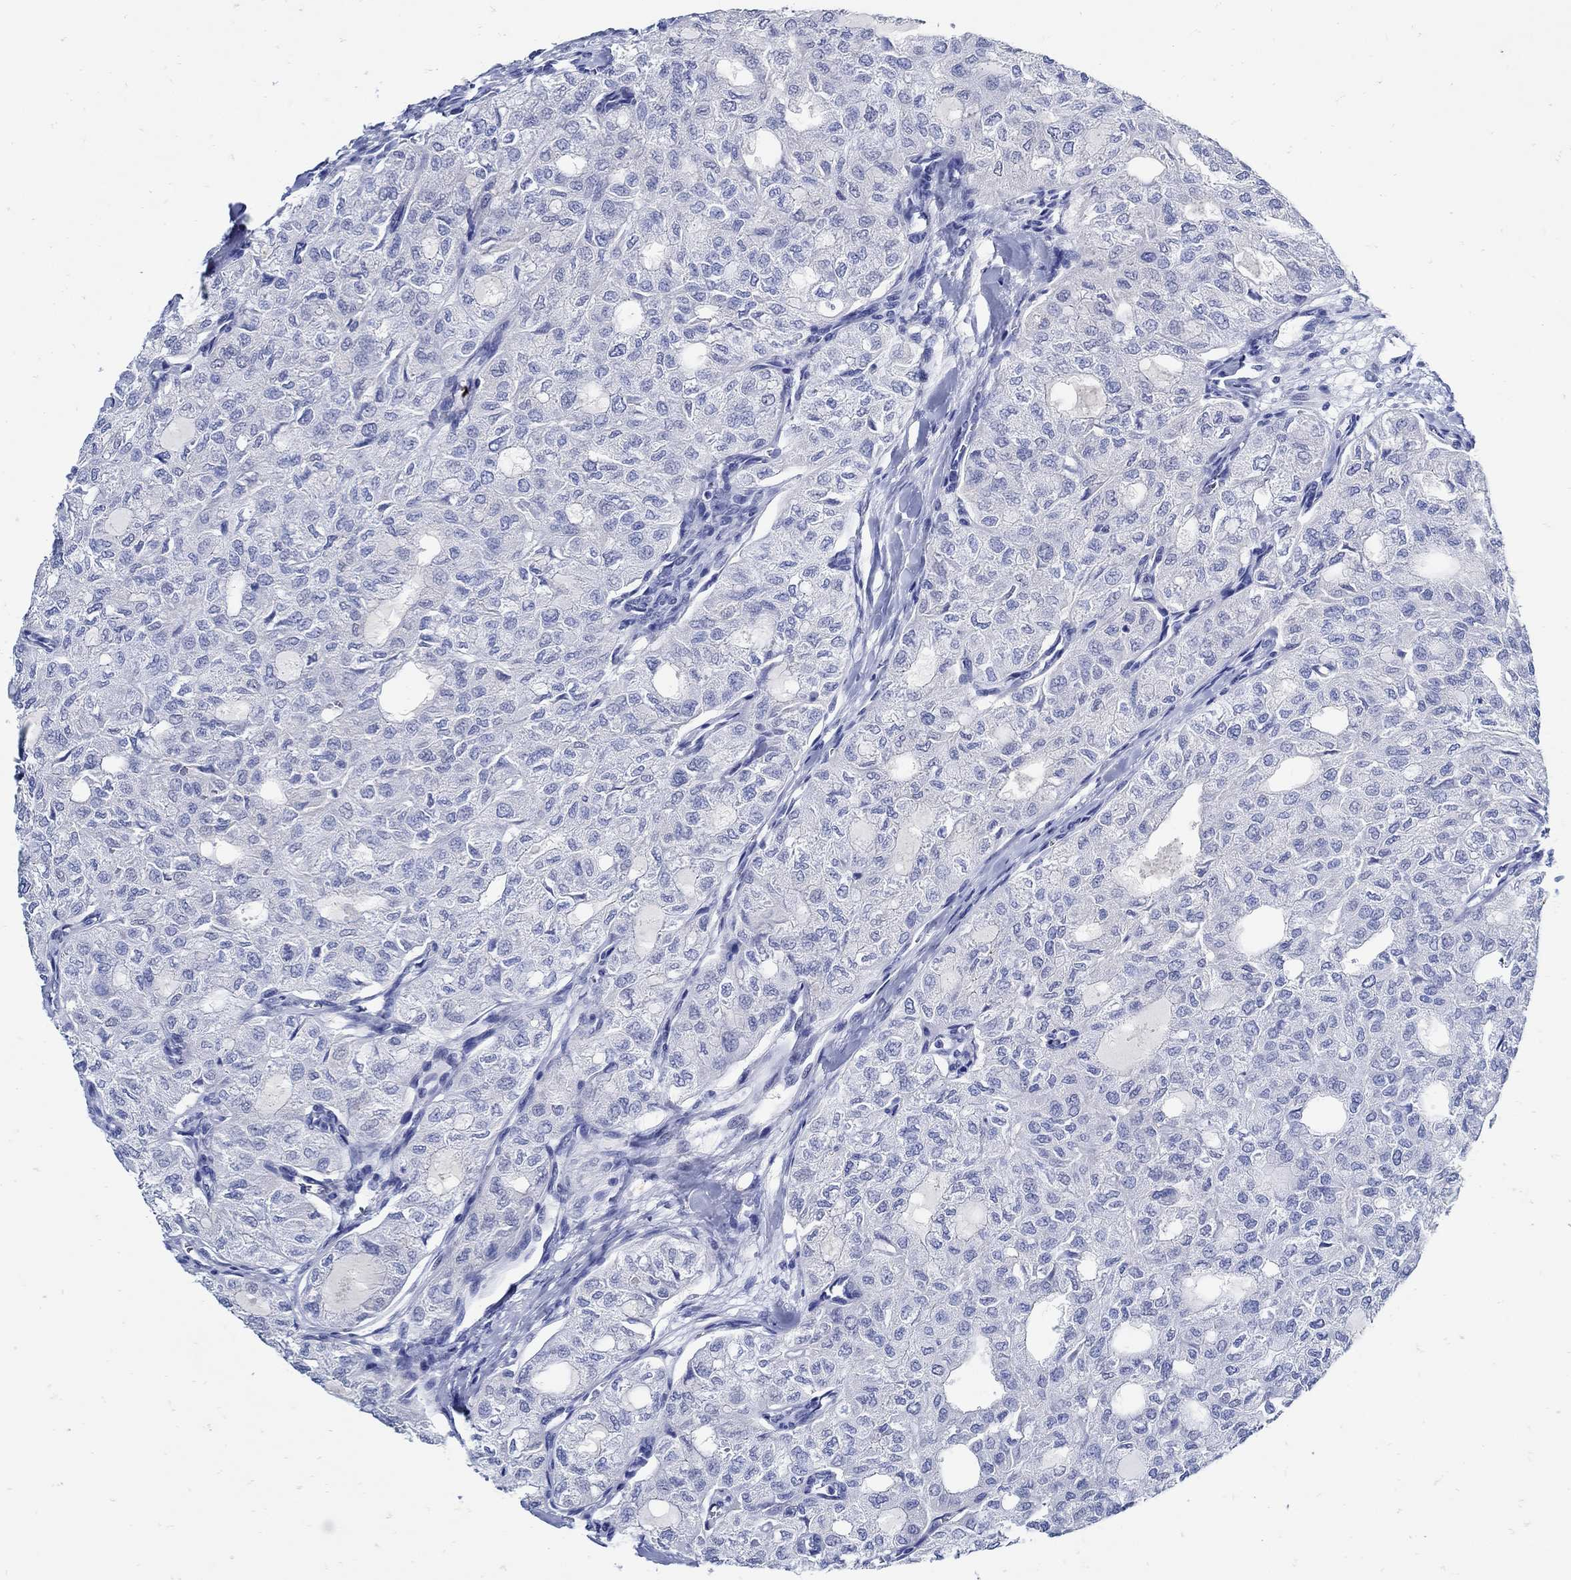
{"staining": {"intensity": "negative", "quantity": "none", "location": "none"}, "tissue": "thyroid cancer", "cell_type": "Tumor cells", "image_type": "cancer", "snomed": [{"axis": "morphology", "description": "Follicular adenoma carcinoma, NOS"}, {"axis": "topography", "description": "Thyroid gland"}], "caption": "High power microscopy histopathology image of an immunohistochemistry image of follicular adenoma carcinoma (thyroid), revealing no significant positivity in tumor cells.", "gene": "NOS1", "patient": {"sex": "male", "age": 75}}